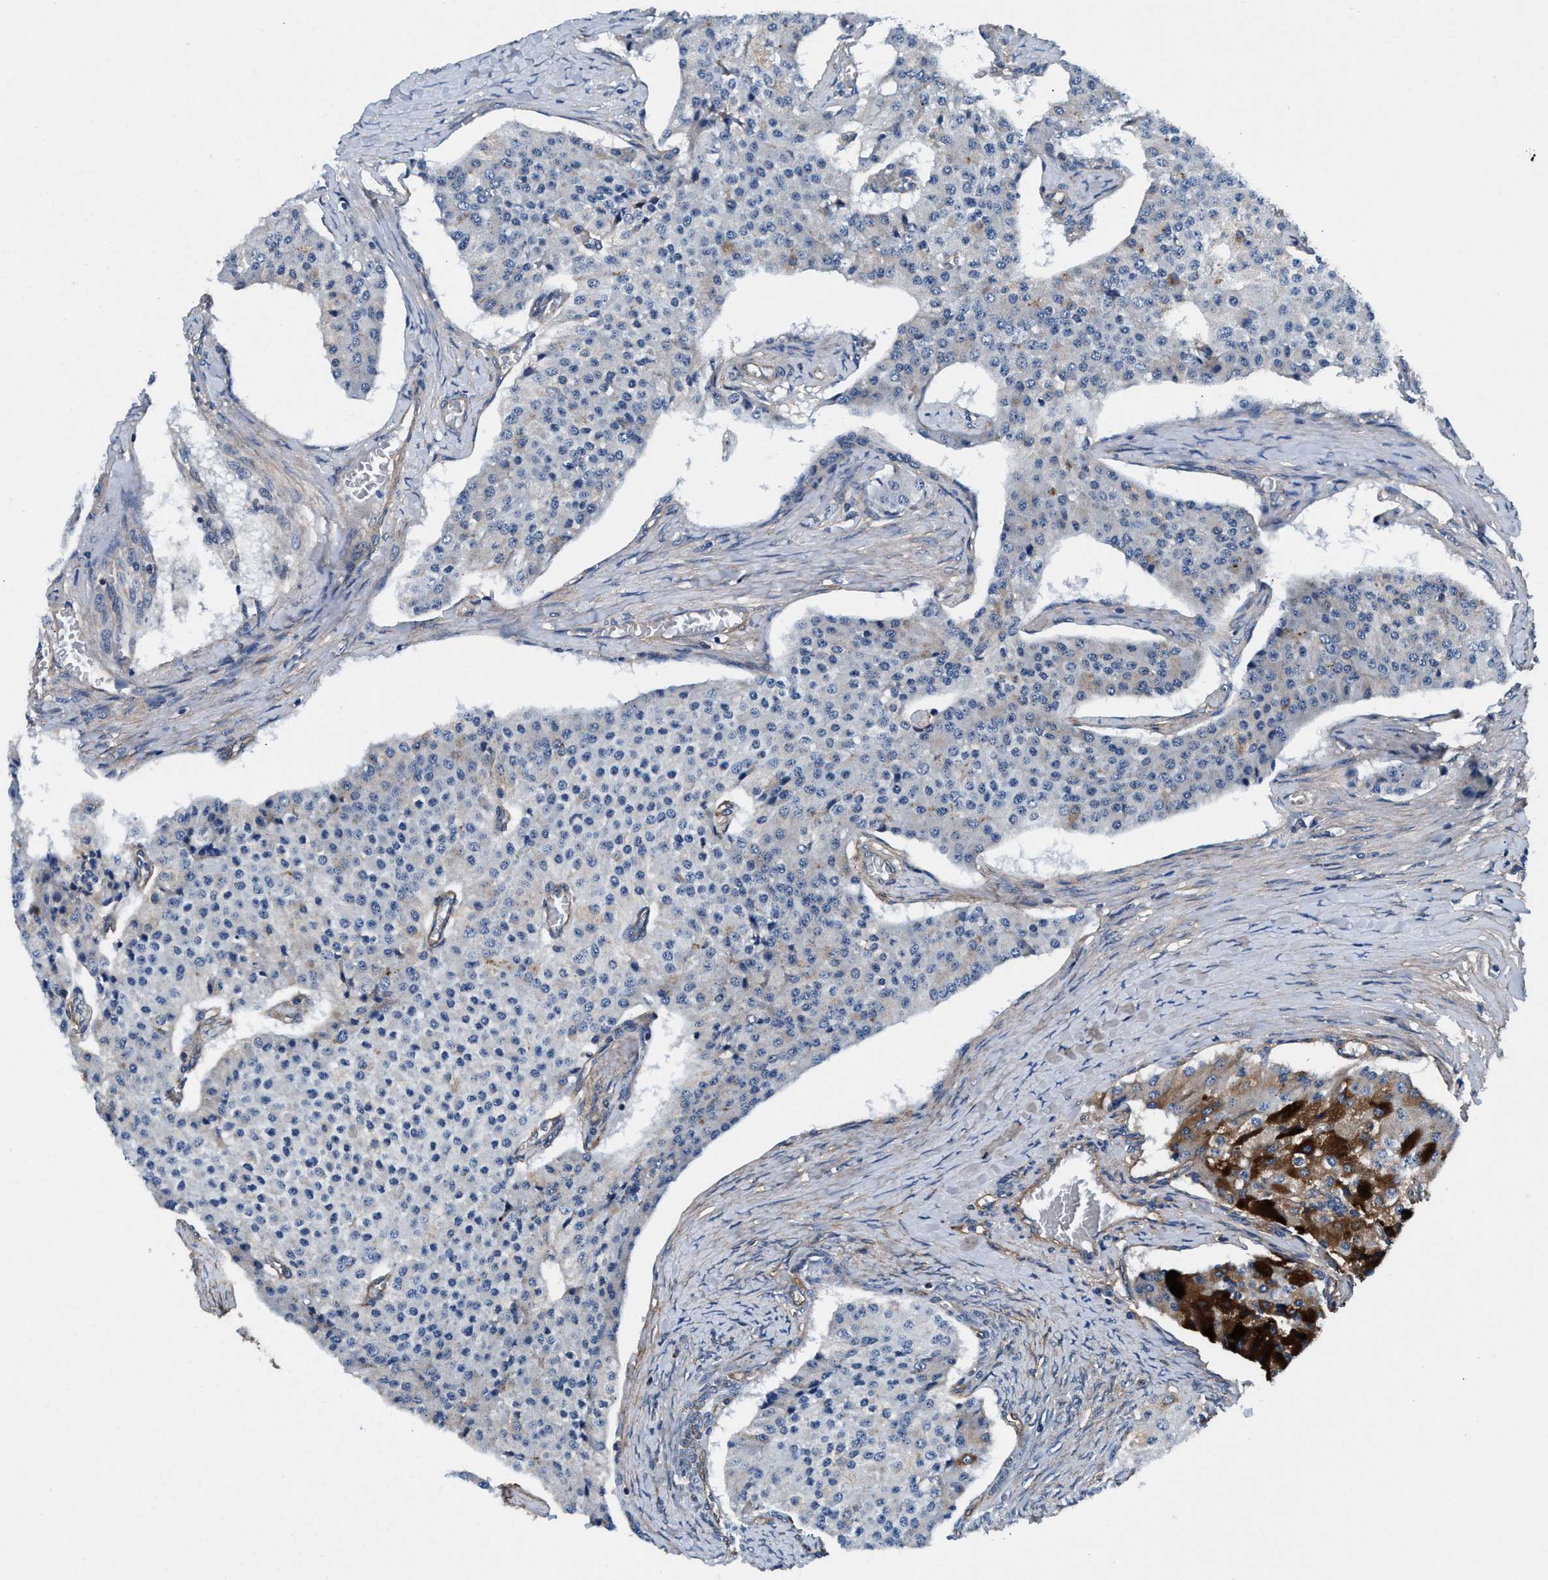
{"staining": {"intensity": "strong", "quantity": "<25%", "location": "cytoplasmic/membranous"}, "tissue": "carcinoid", "cell_type": "Tumor cells", "image_type": "cancer", "snomed": [{"axis": "morphology", "description": "Carcinoid, malignant, NOS"}, {"axis": "topography", "description": "Colon"}], "caption": "Malignant carcinoid tissue exhibits strong cytoplasmic/membranous expression in about <25% of tumor cells, visualized by immunohistochemistry. (DAB (3,3'-diaminobenzidine) IHC, brown staining for protein, blue staining for nuclei).", "gene": "NKTR", "patient": {"sex": "female", "age": 52}}